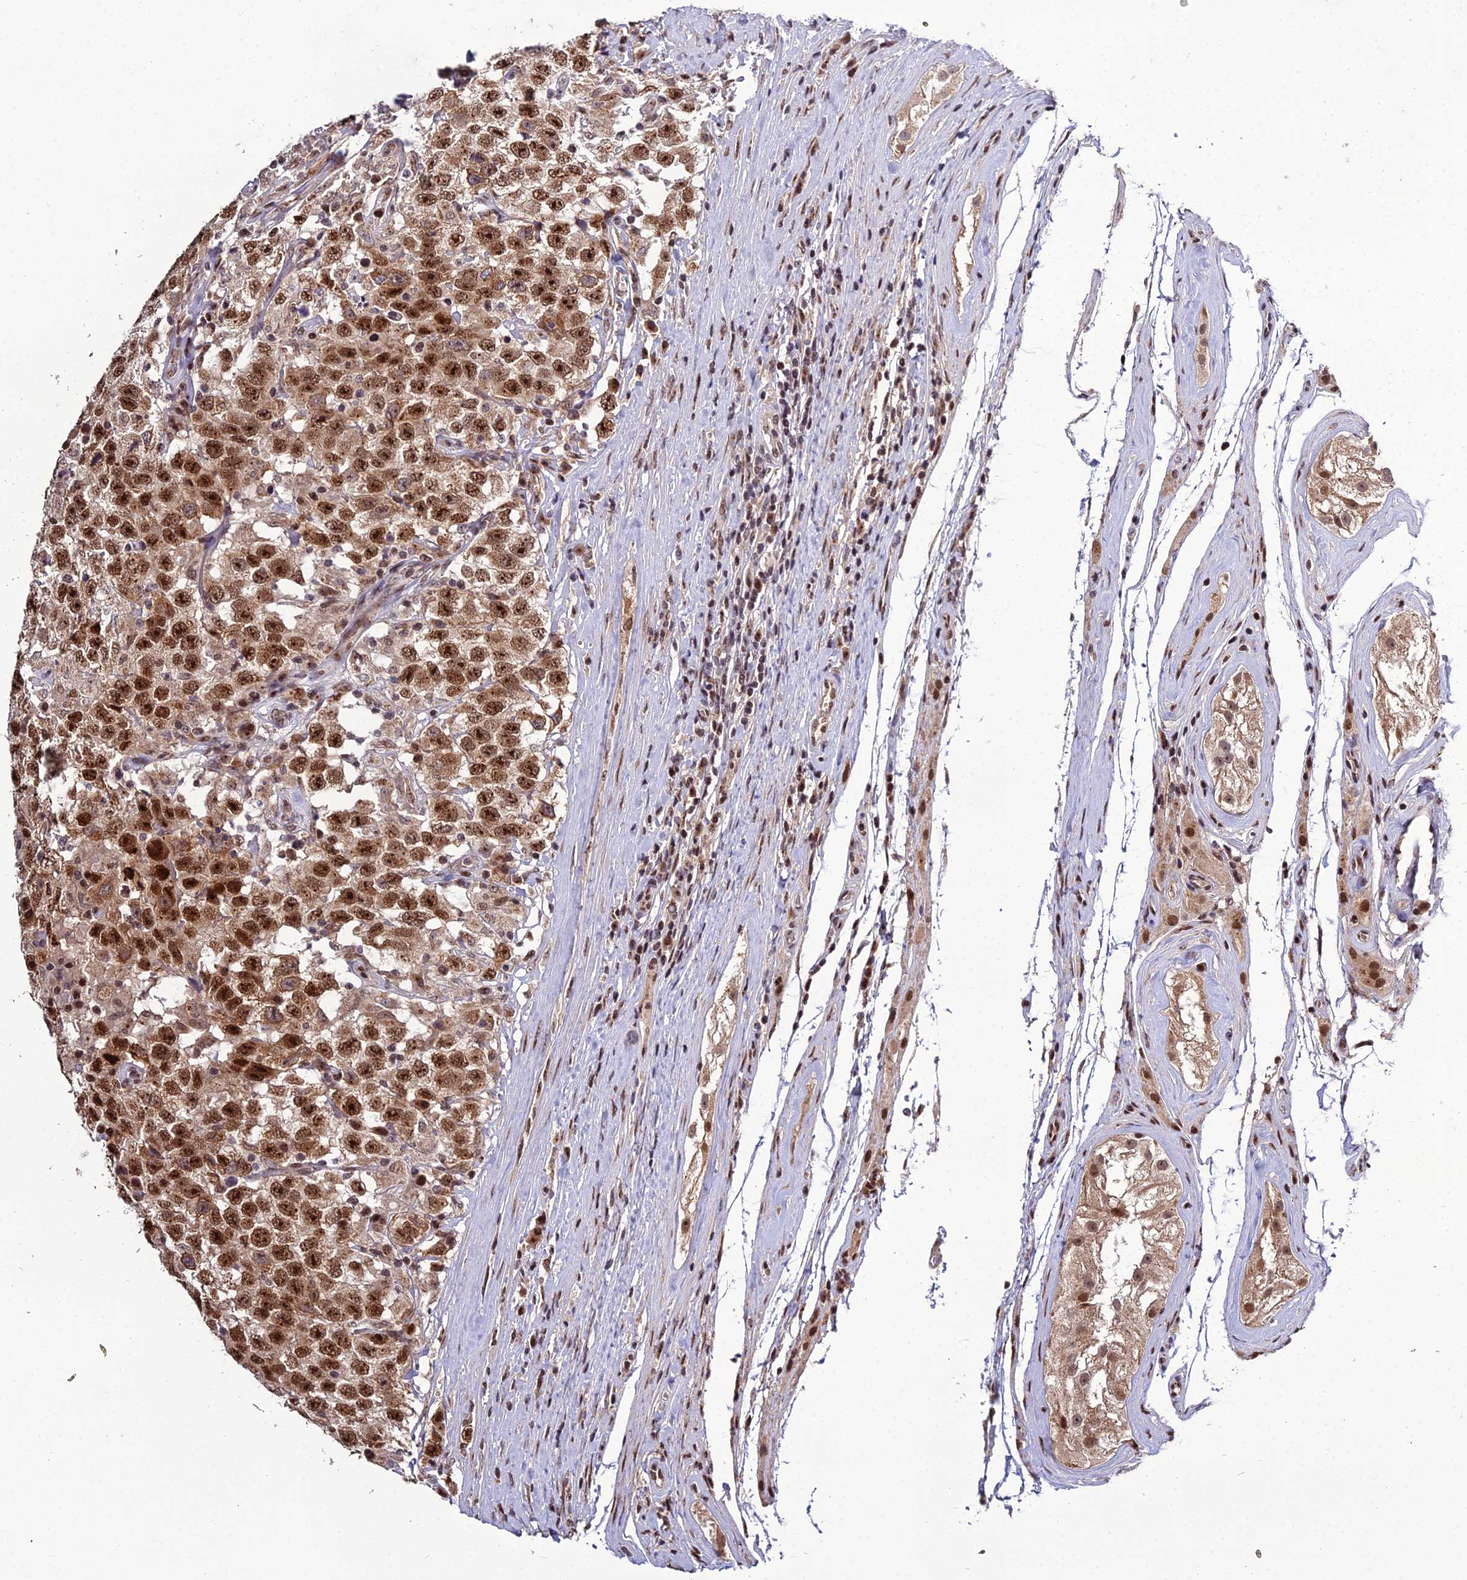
{"staining": {"intensity": "strong", "quantity": ">75%", "location": "nuclear"}, "tissue": "testis cancer", "cell_type": "Tumor cells", "image_type": "cancer", "snomed": [{"axis": "morphology", "description": "Seminoma, NOS"}, {"axis": "topography", "description": "Testis"}], "caption": "DAB immunohistochemical staining of testis seminoma reveals strong nuclear protein positivity in approximately >75% of tumor cells. The staining was performed using DAB to visualize the protein expression in brown, while the nuclei were stained in blue with hematoxylin (Magnification: 20x).", "gene": "ARL2", "patient": {"sex": "male", "age": 41}}